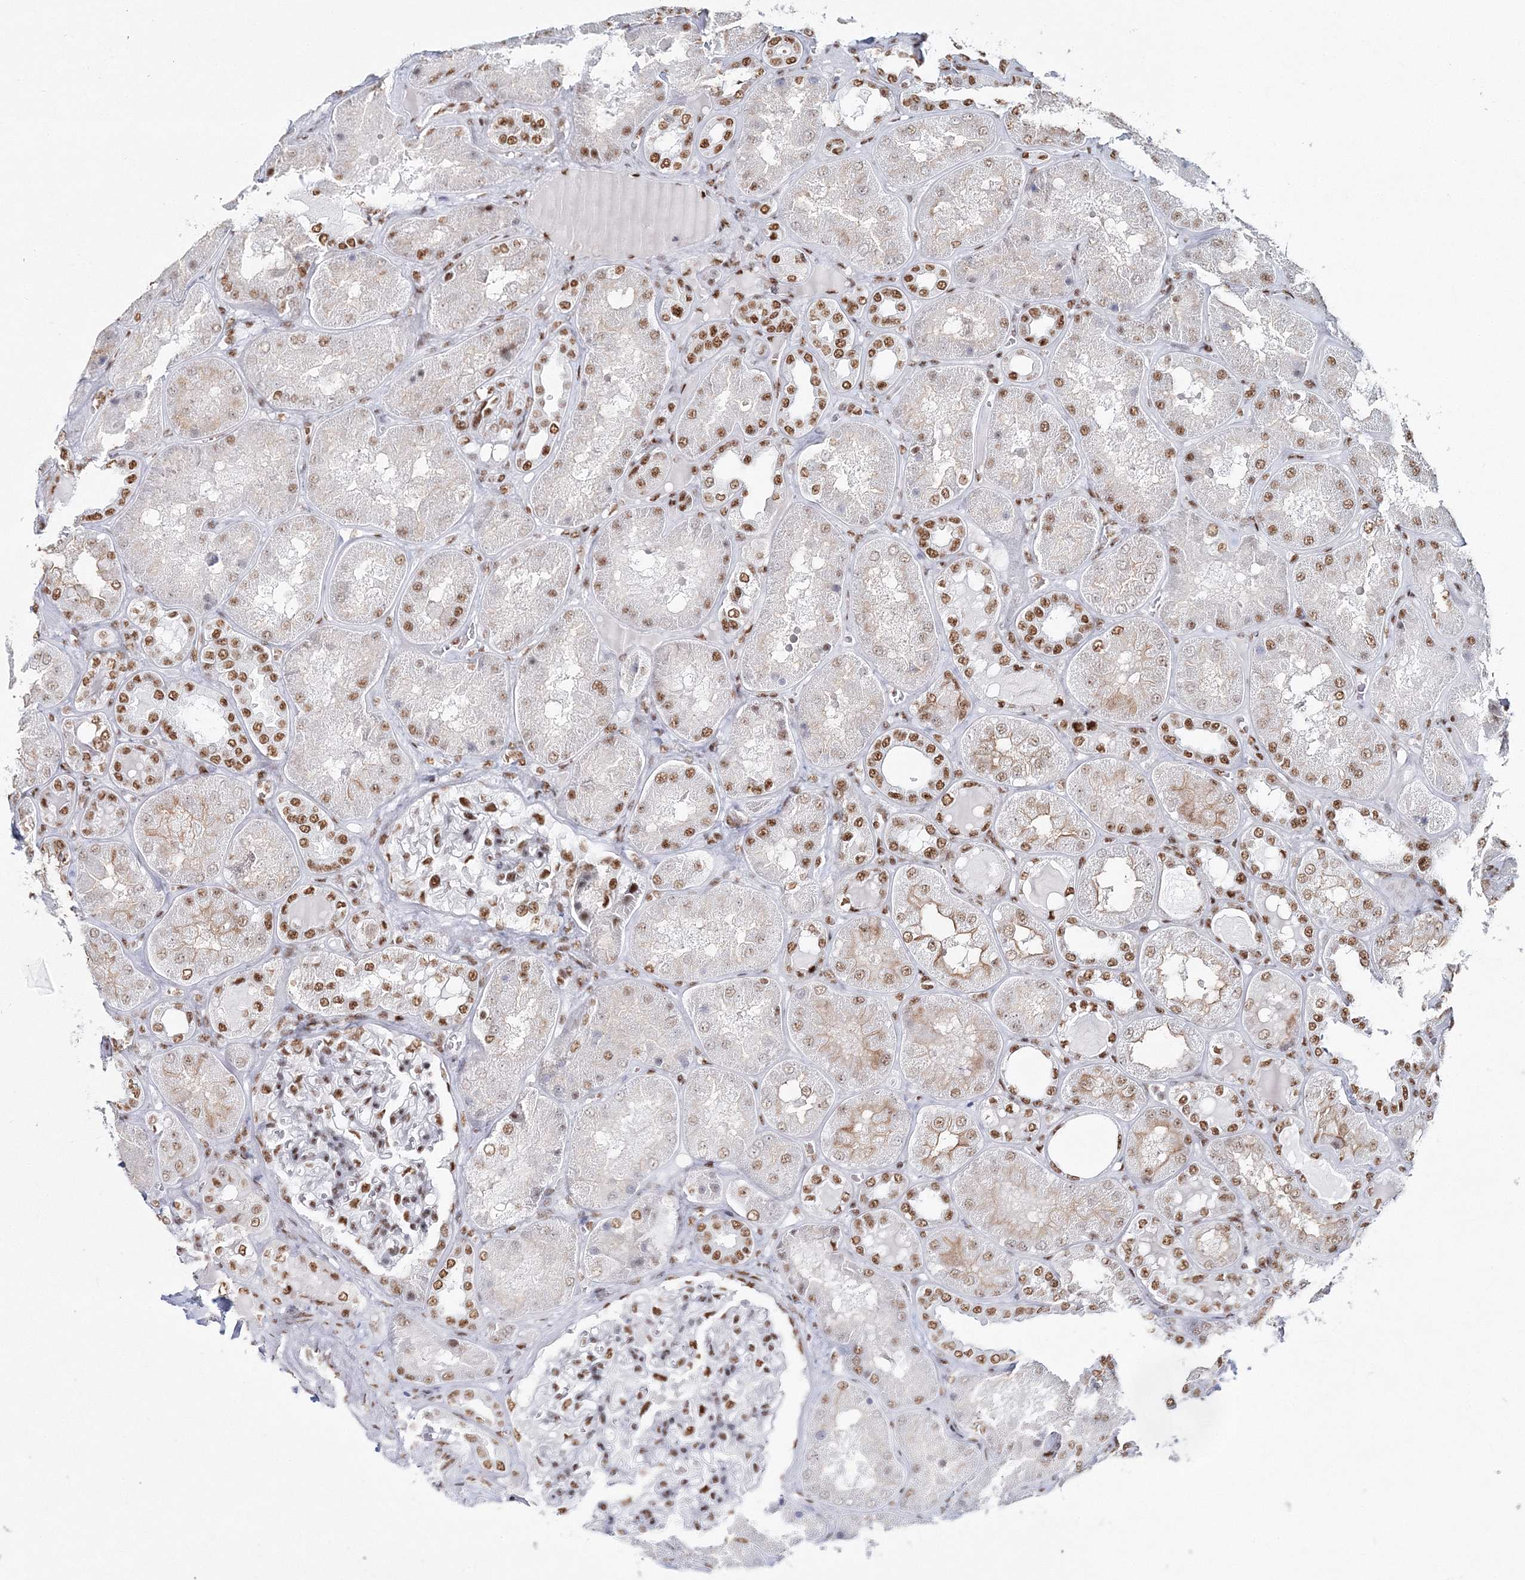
{"staining": {"intensity": "strong", "quantity": "25%-75%", "location": "nuclear"}, "tissue": "kidney", "cell_type": "Cells in glomeruli", "image_type": "normal", "snomed": [{"axis": "morphology", "description": "Normal tissue, NOS"}, {"axis": "topography", "description": "Kidney"}], "caption": "An image showing strong nuclear expression in approximately 25%-75% of cells in glomeruli in benign kidney, as visualized by brown immunohistochemical staining.", "gene": "ENSG00000290315", "patient": {"sex": "female", "age": 56}}